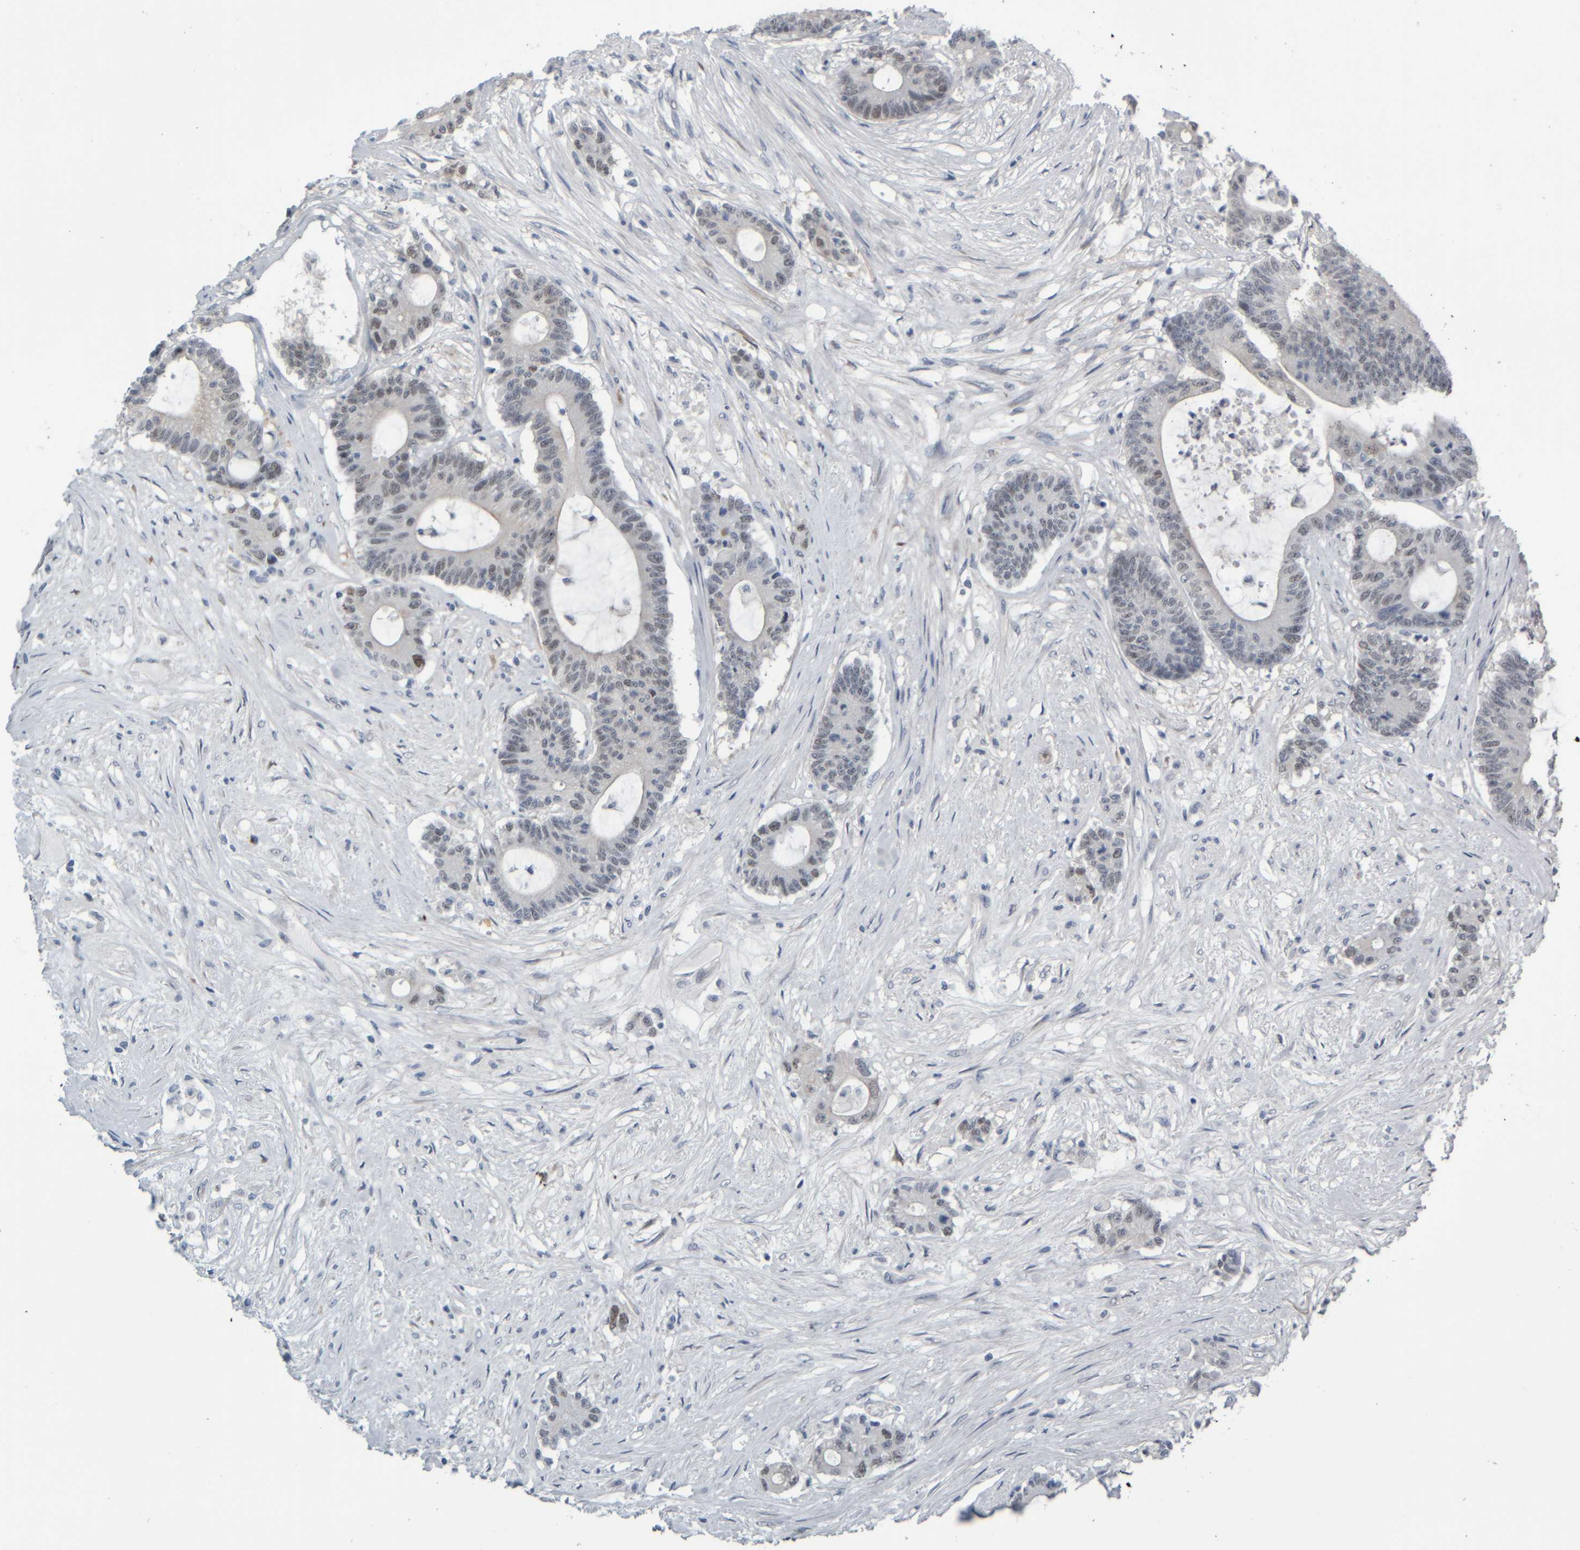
{"staining": {"intensity": "weak", "quantity": "<25%", "location": "nuclear"}, "tissue": "colorectal cancer", "cell_type": "Tumor cells", "image_type": "cancer", "snomed": [{"axis": "morphology", "description": "Adenocarcinoma, NOS"}, {"axis": "topography", "description": "Colon"}], "caption": "IHC of human colorectal adenocarcinoma displays no positivity in tumor cells.", "gene": "COL14A1", "patient": {"sex": "female", "age": 84}}